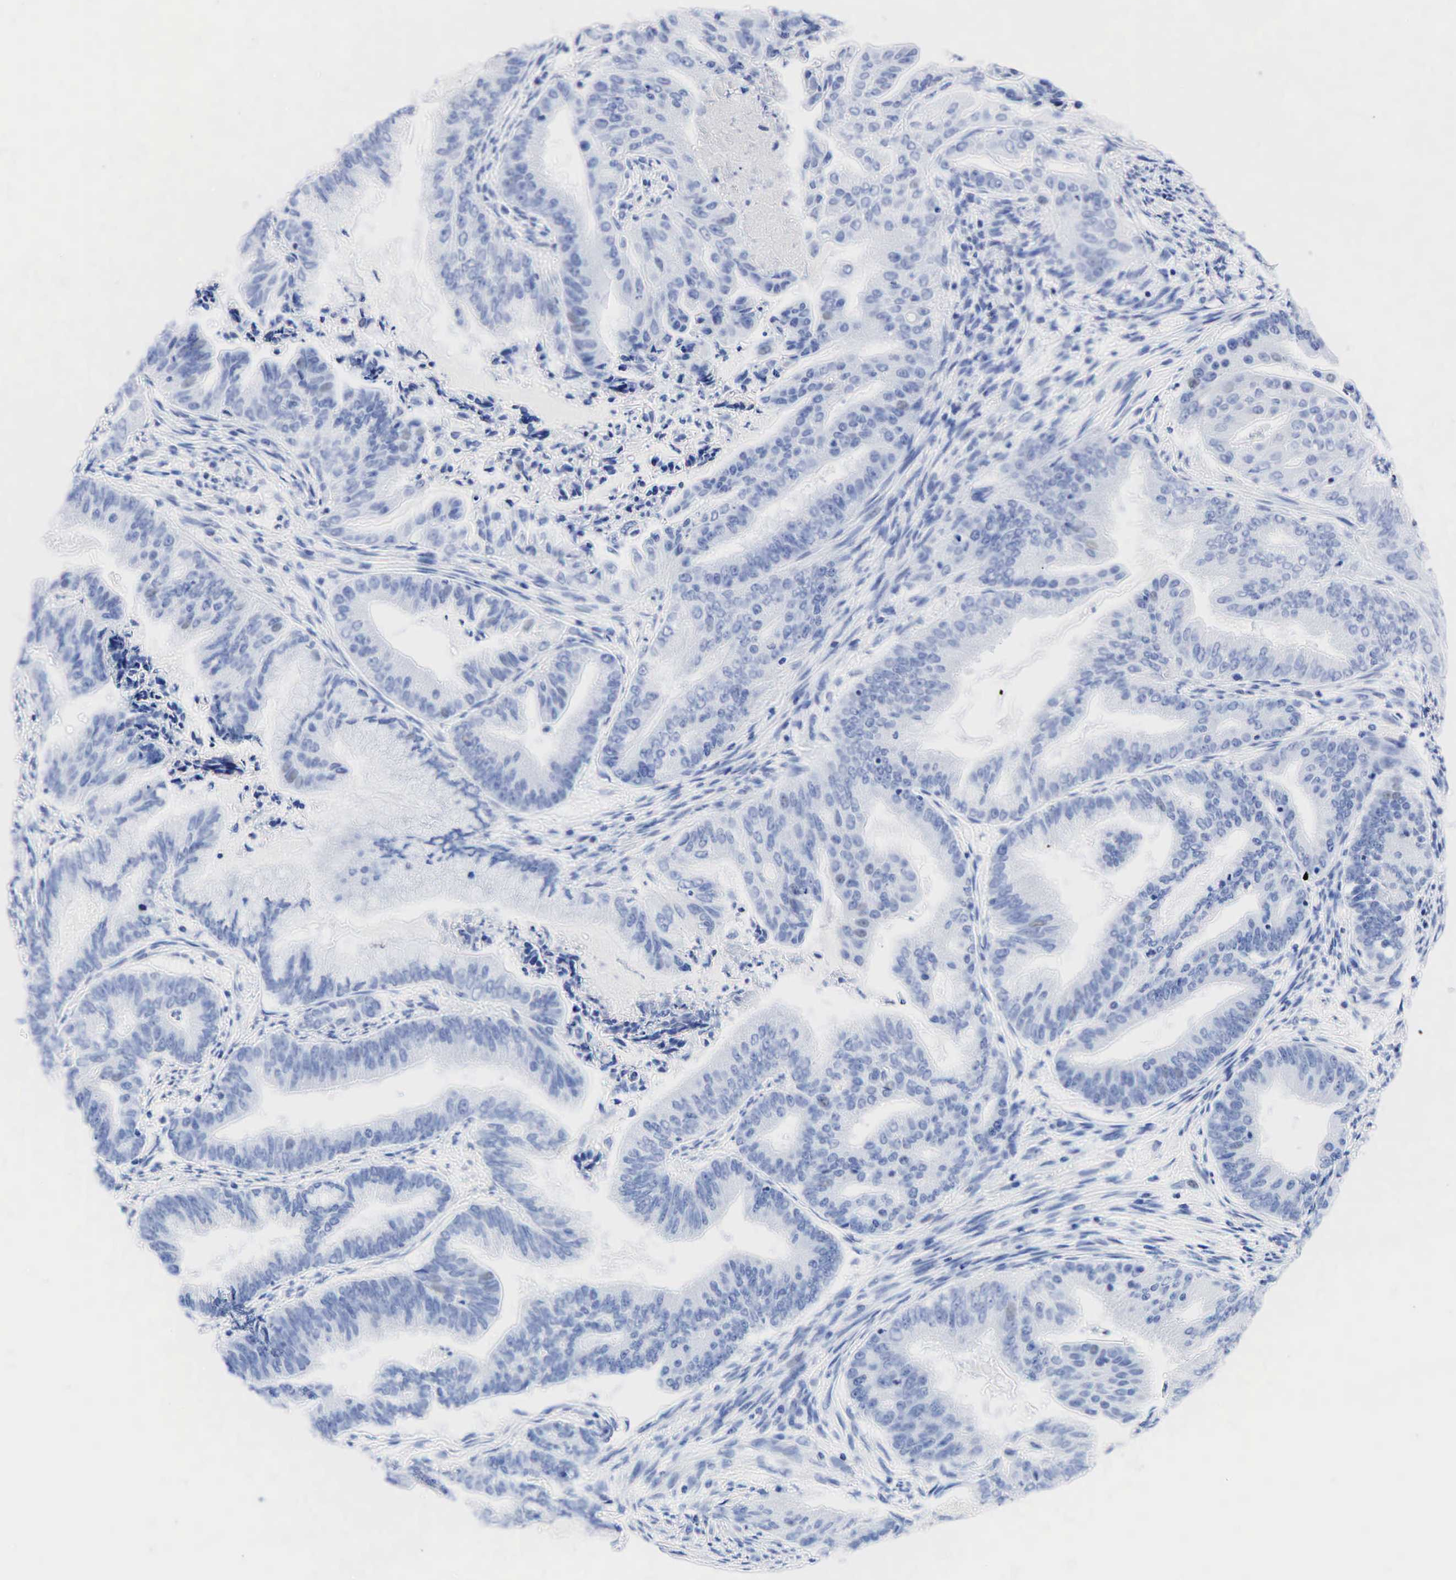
{"staining": {"intensity": "negative", "quantity": "none", "location": "none"}, "tissue": "endometrial cancer", "cell_type": "Tumor cells", "image_type": "cancer", "snomed": [{"axis": "morphology", "description": "Adenocarcinoma, NOS"}, {"axis": "topography", "description": "Endometrium"}], "caption": "Endometrial adenocarcinoma was stained to show a protein in brown. There is no significant expression in tumor cells.", "gene": "NKX2-1", "patient": {"sex": "female", "age": 63}}